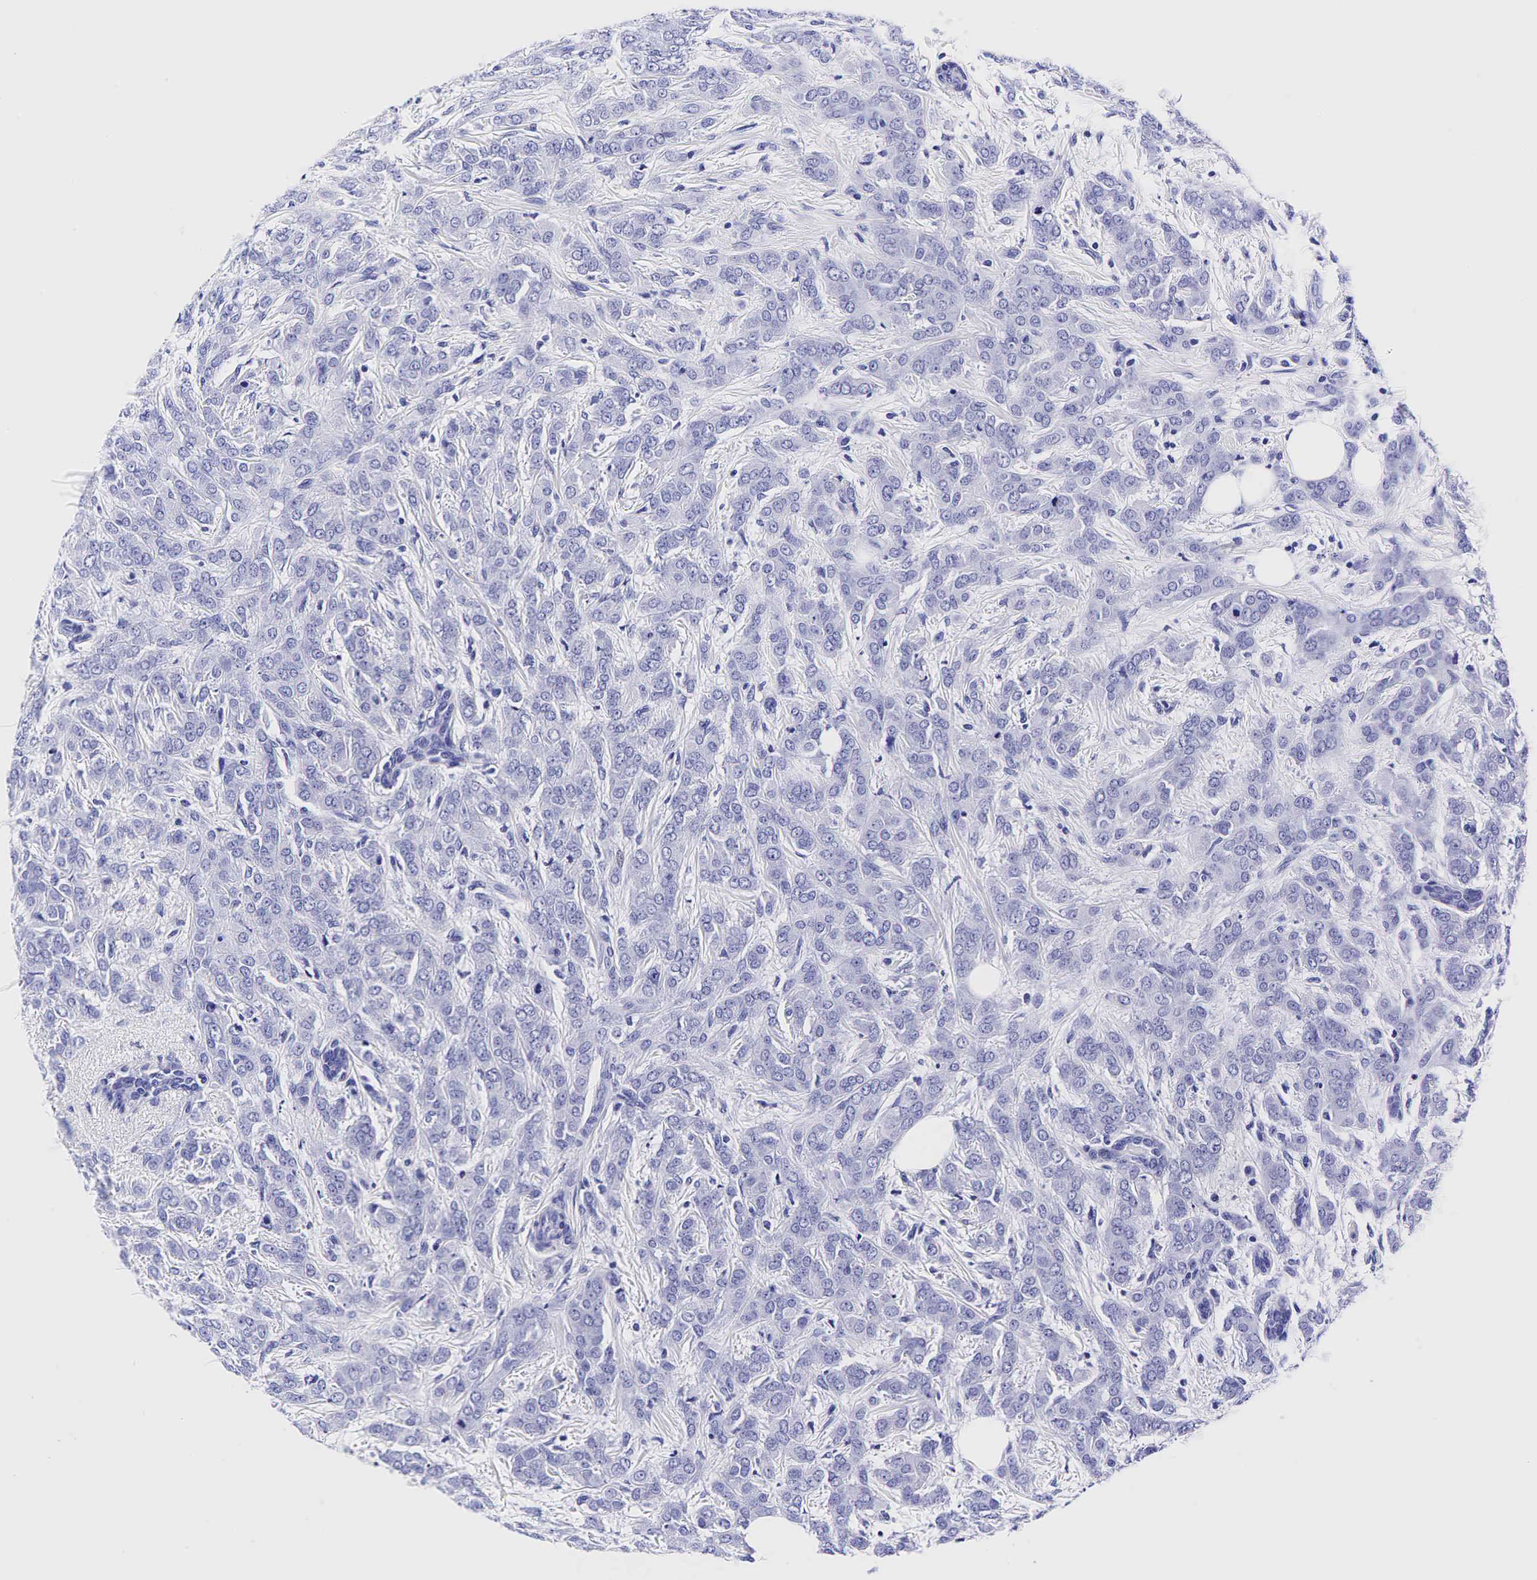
{"staining": {"intensity": "negative", "quantity": "none", "location": "none"}, "tissue": "breast cancer", "cell_type": "Tumor cells", "image_type": "cancer", "snomed": [{"axis": "morphology", "description": "Duct carcinoma"}, {"axis": "topography", "description": "Breast"}], "caption": "An image of human breast cancer (intraductal carcinoma) is negative for staining in tumor cells.", "gene": "GCG", "patient": {"sex": "female", "age": 53}}